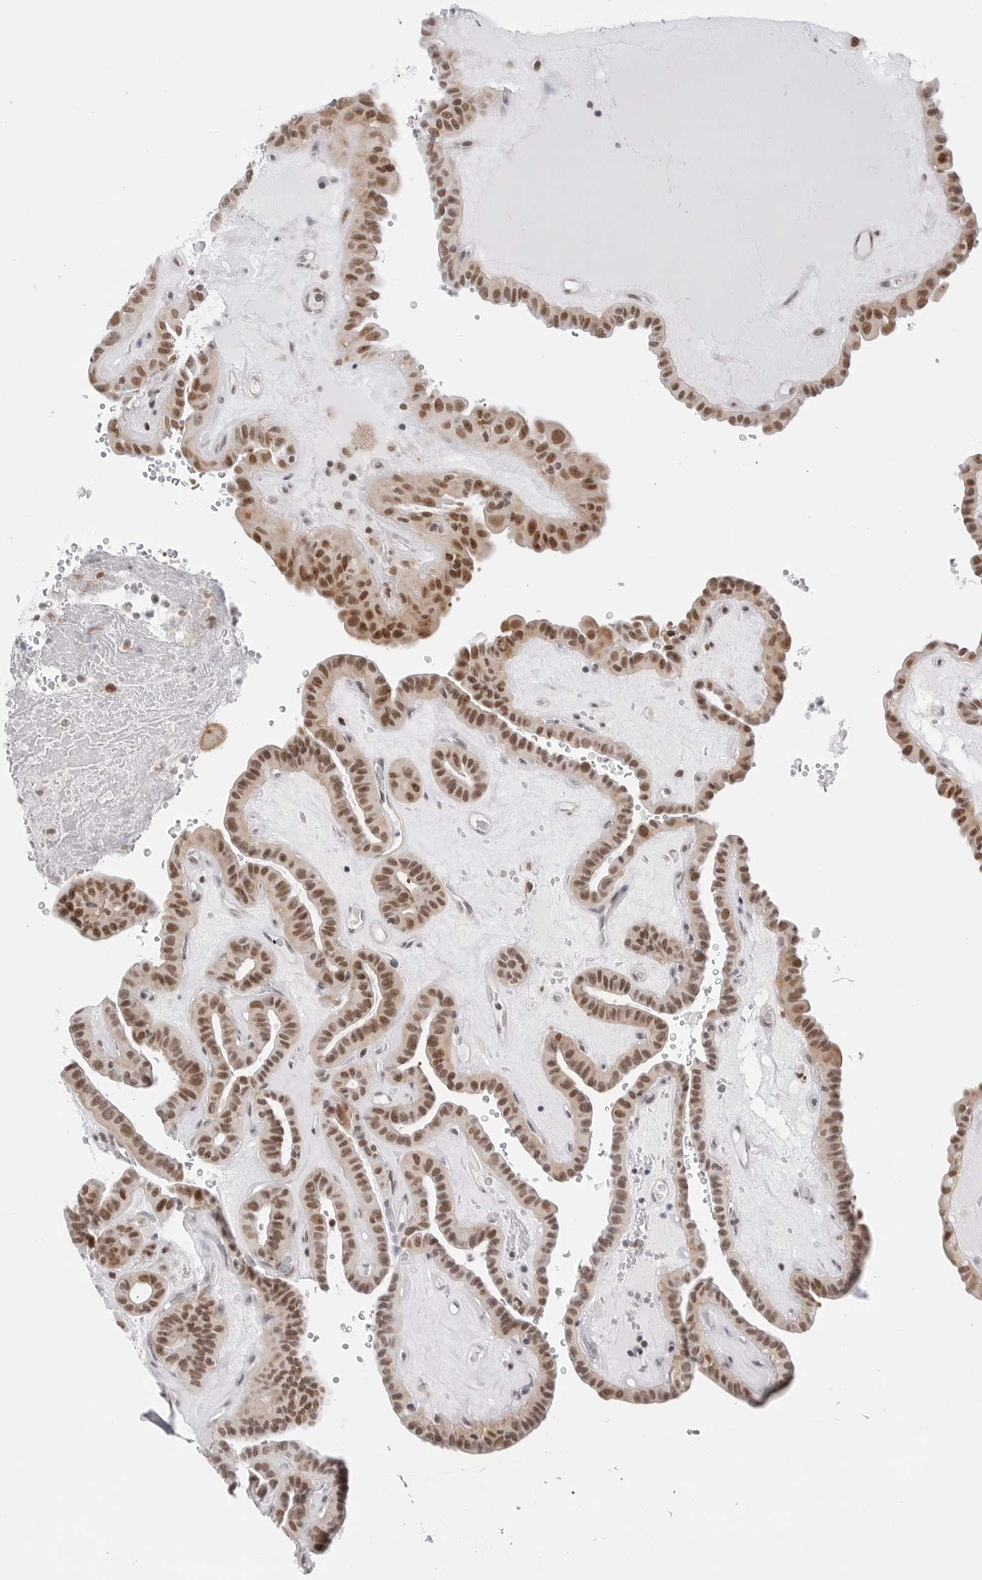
{"staining": {"intensity": "moderate", "quantity": ">75%", "location": "nuclear"}, "tissue": "thyroid cancer", "cell_type": "Tumor cells", "image_type": "cancer", "snomed": [{"axis": "morphology", "description": "Papillary adenocarcinoma, NOS"}, {"axis": "topography", "description": "Thyroid gland"}], "caption": "The histopathology image displays staining of thyroid cancer, revealing moderate nuclear protein positivity (brown color) within tumor cells.", "gene": "C1orf162", "patient": {"sex": "male", "age": 77}}